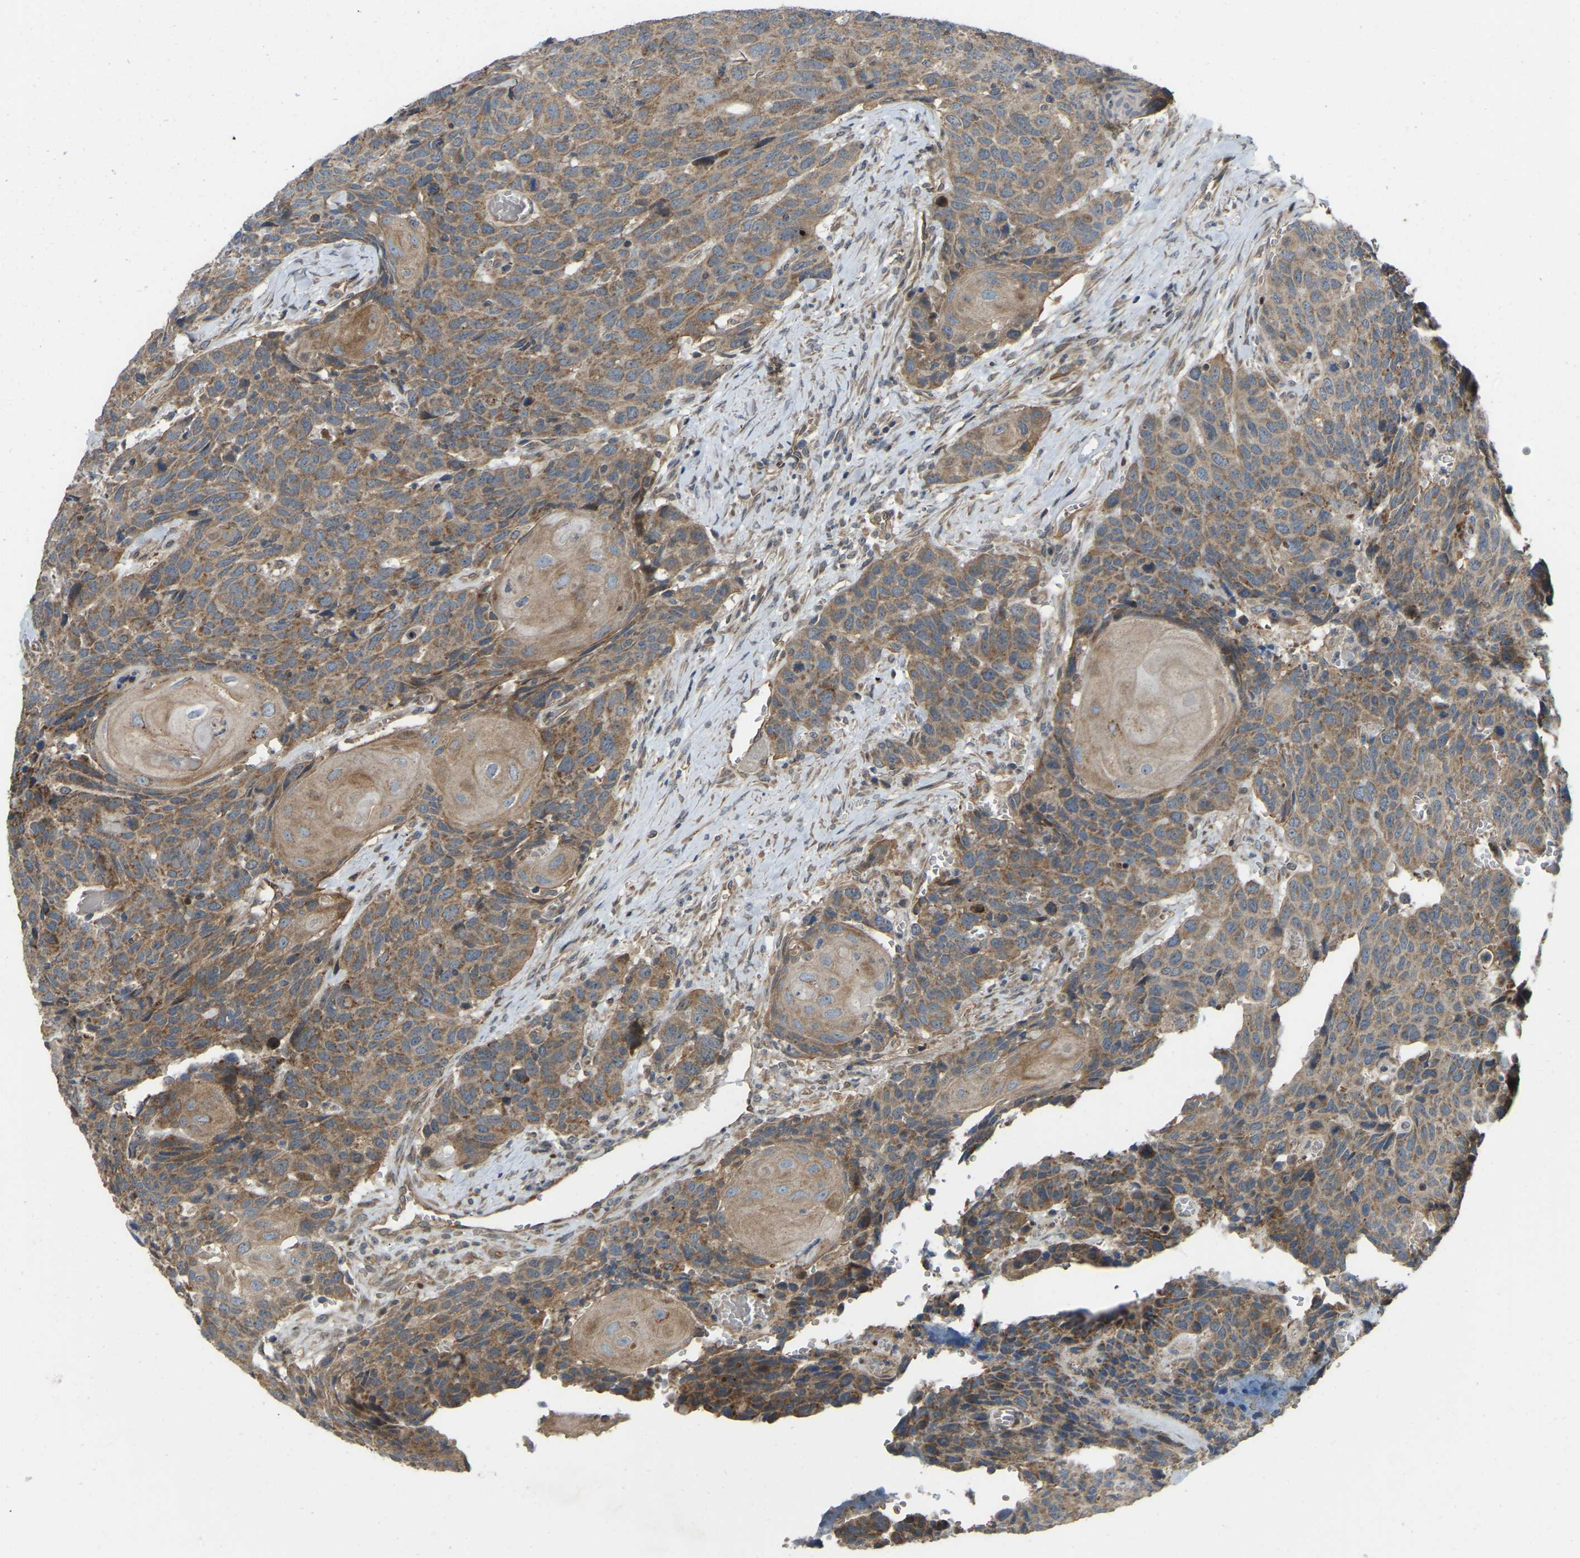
{"staining": {"intensity": "moderate", "quantity": ">75%", "location": "cytoplasmic/membranous"}, "tissue": "head and neck cancer", "cell_type": "Tumor cells", "image_type": "cancer", "snomed": [{"axis": "morphology", "description": "Squamous cell carcinoma, NOS"}, {"axis": "topography", "description": "Head-Neck"}], "caption": "Human squamous cell carcinoma (head and neck) stained with a protein marker demonstrates moderate staining in tumor cells.", "gene": "C21orf91", "patient": {"sex": "male", "age": 66}}